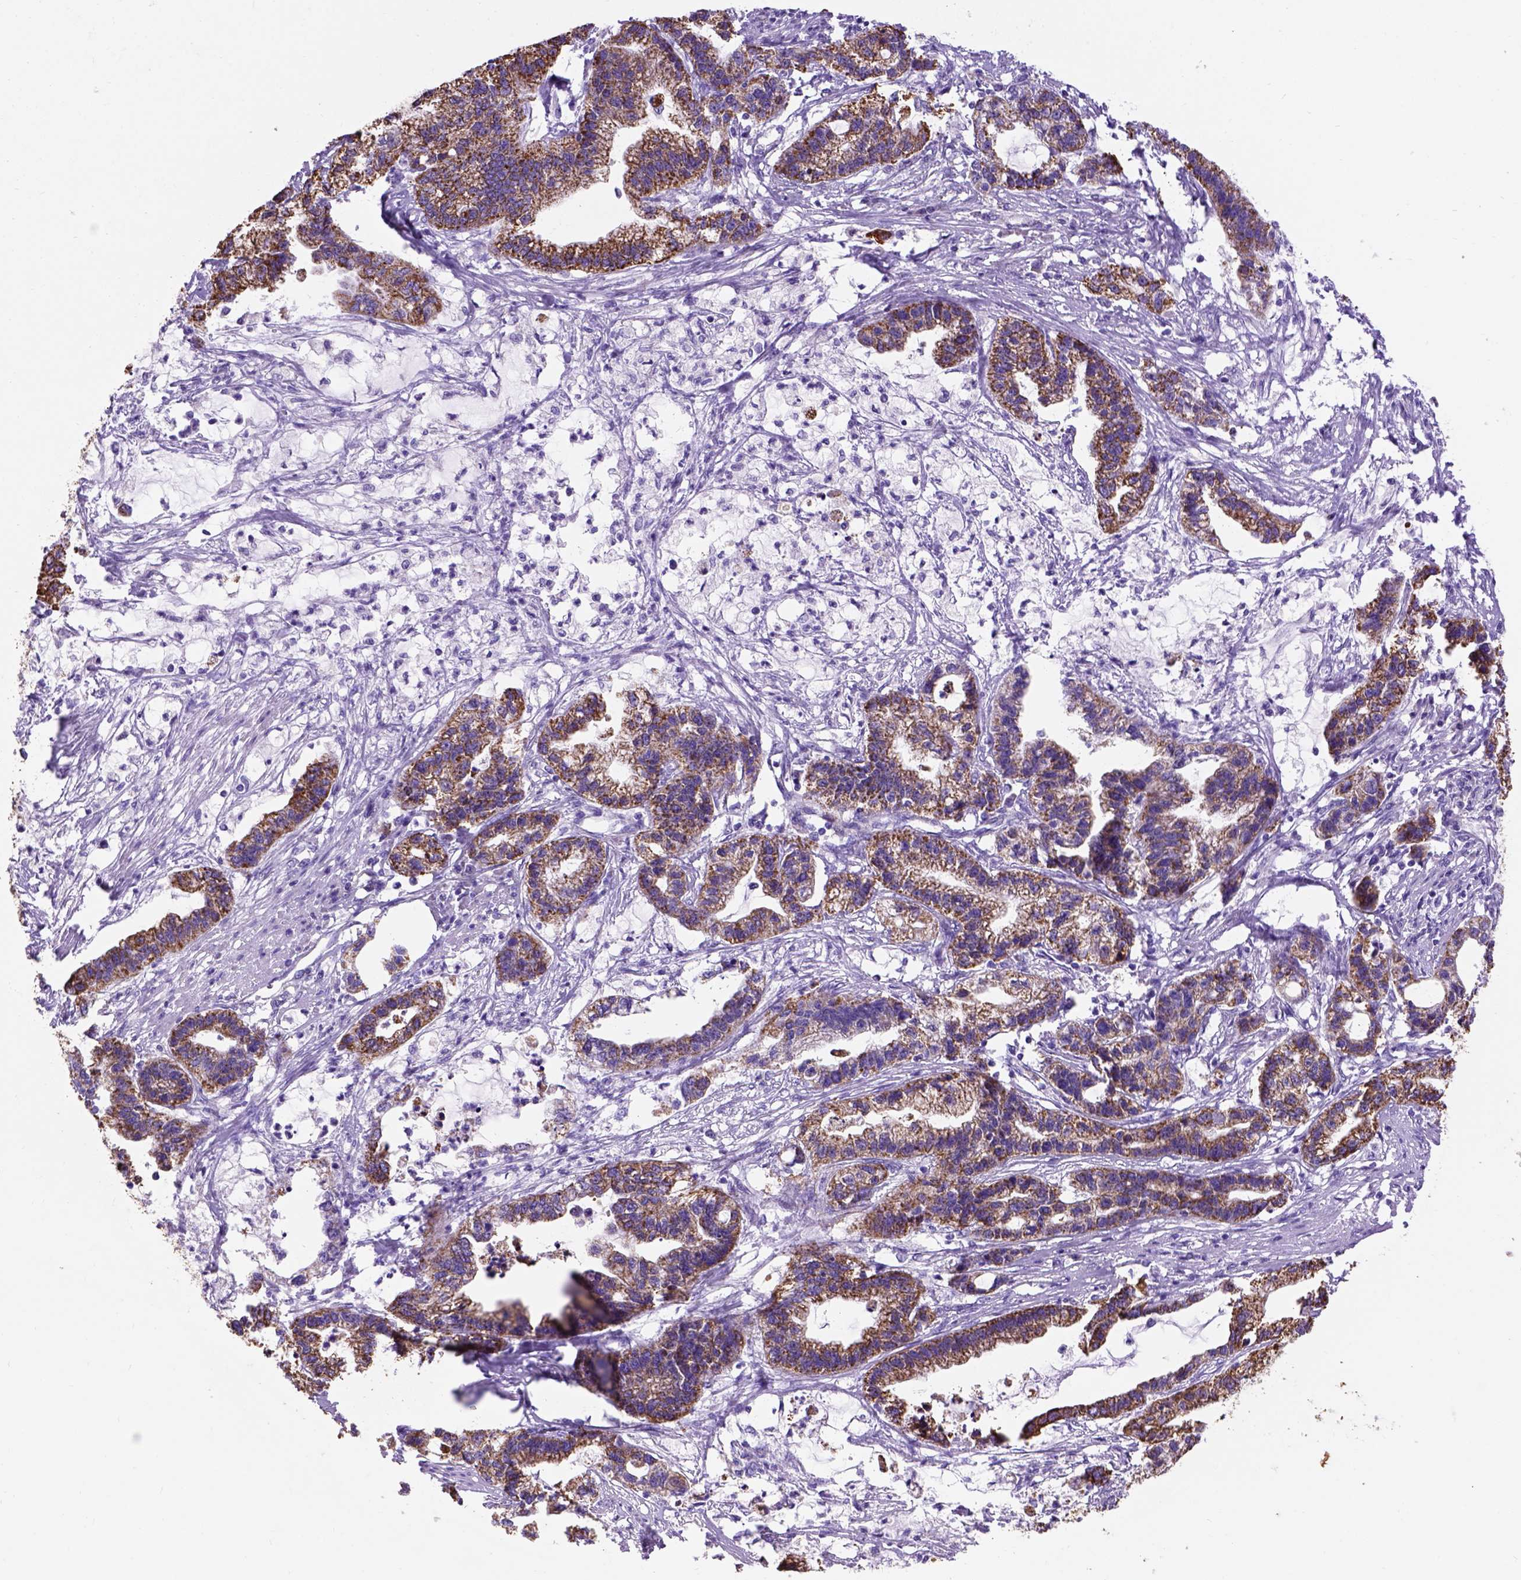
{"staining": {"intensity": "strong", "quantity": ">75%", "location": "cytoplasmic/membranous"}, "tissue": "stomach cancer", "cell_type": "Tumor cells", "image_type": "cancer", "snomed": [{"axis": "morphology", "description": "Adenocarcinoma, NOS"}, {"axis": "topography", "description": "Stomach"}], "caption": "Immunohistochemical staining of human stomach cancer reveals strong cytoplasmic/membranous protein expression in about >75% of tumor cells. Ihc stains the protein of interest in brown and the nuclei are stained blue.", "gene": "L2HGDH", "patient": {"sex": "male", "age": 83}}